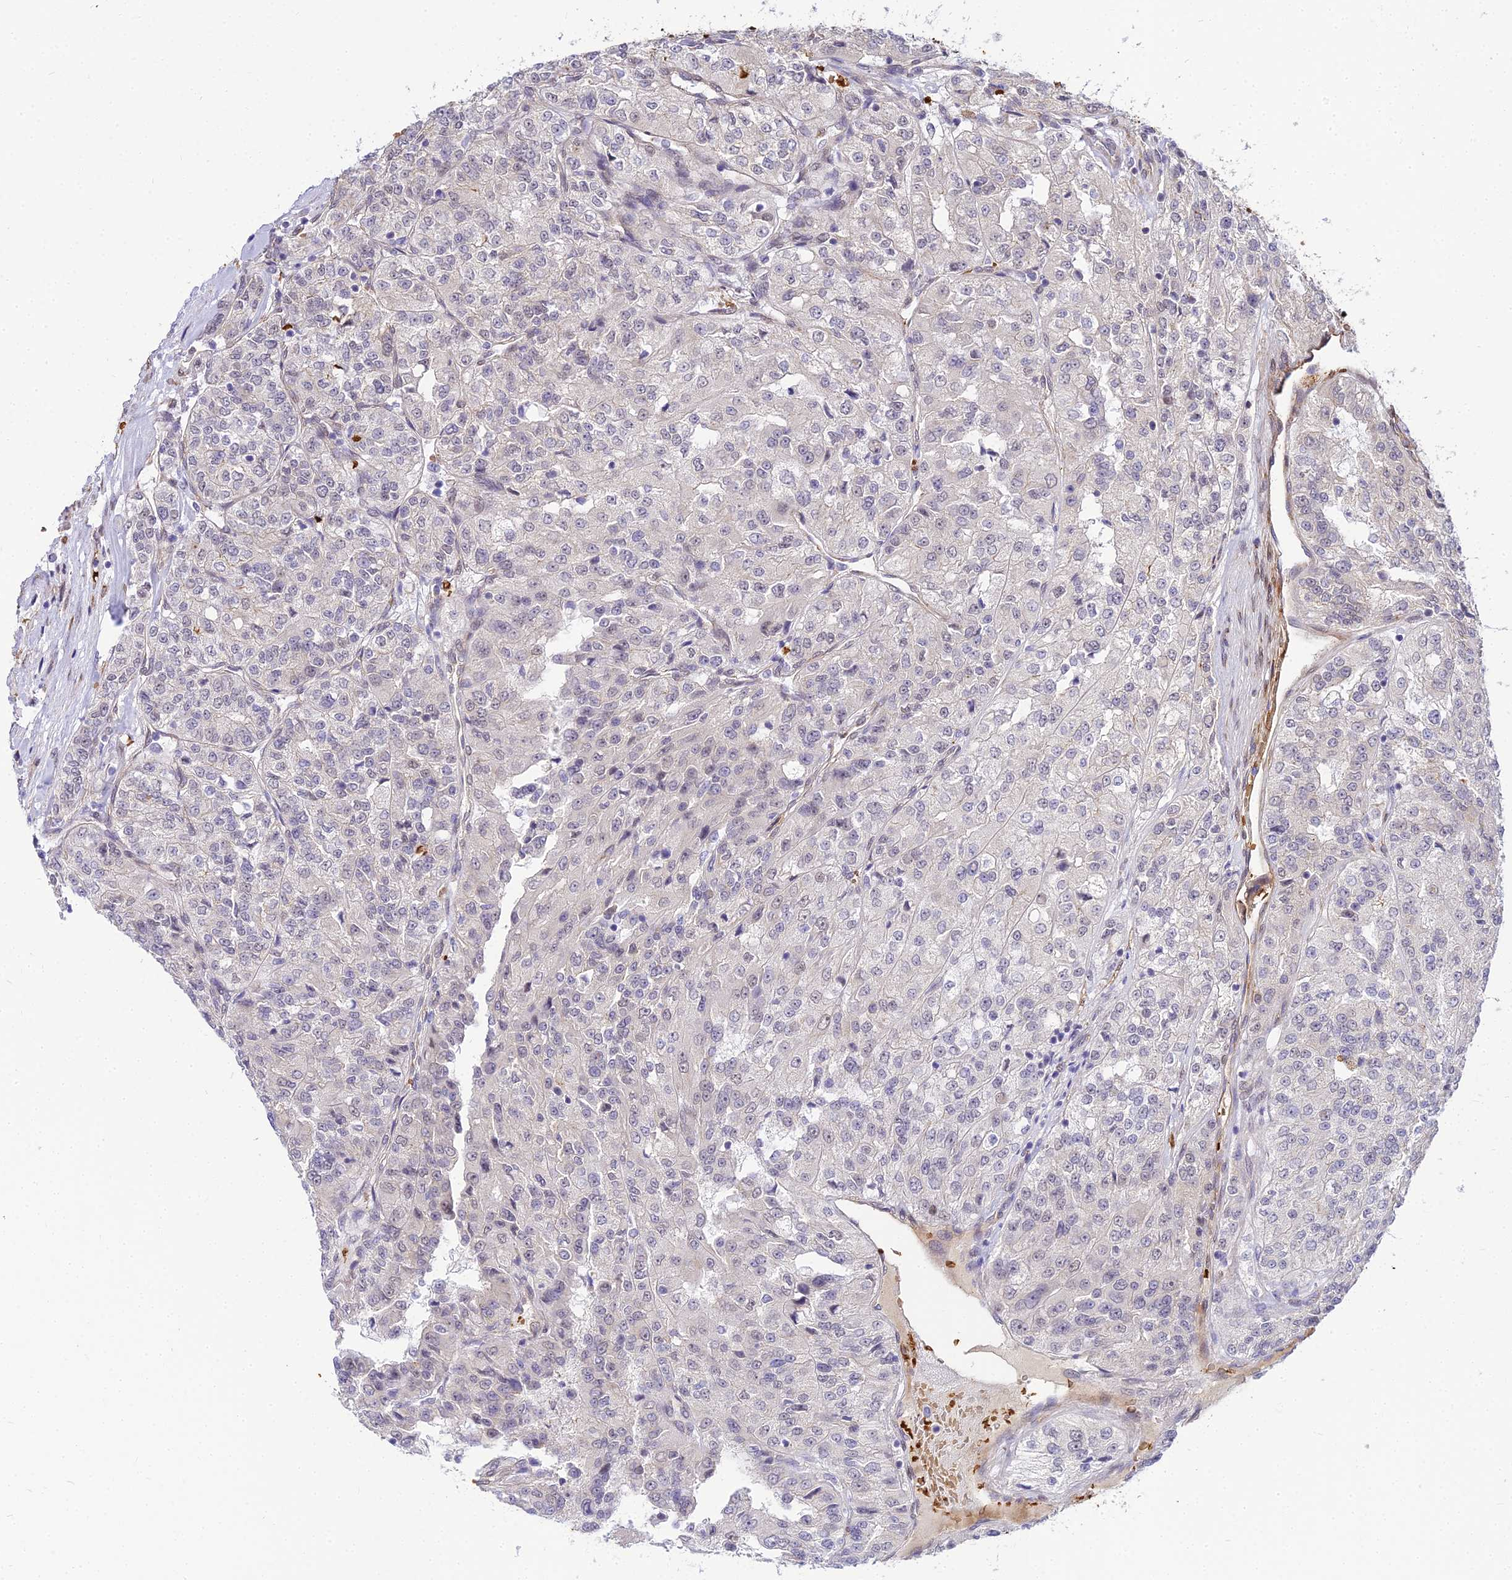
{"staining": {"intensity": "negative", "quantity": "none", "location": "none"}, "tissue": "renal cancer", "cell_type": "Tumor cells", "image_type": "cancer", "snomed": [{"axis": "morphology", "description": "Adenocarcinoma, NOS"}, {"axis": "topography", "description": "Kidney"}], "caption": "The image reveals no significant positivity in tumor cells of renal adenocarcinoma.", "gene": "BCL9", "patient": {"sex": "female", "age": 63}}